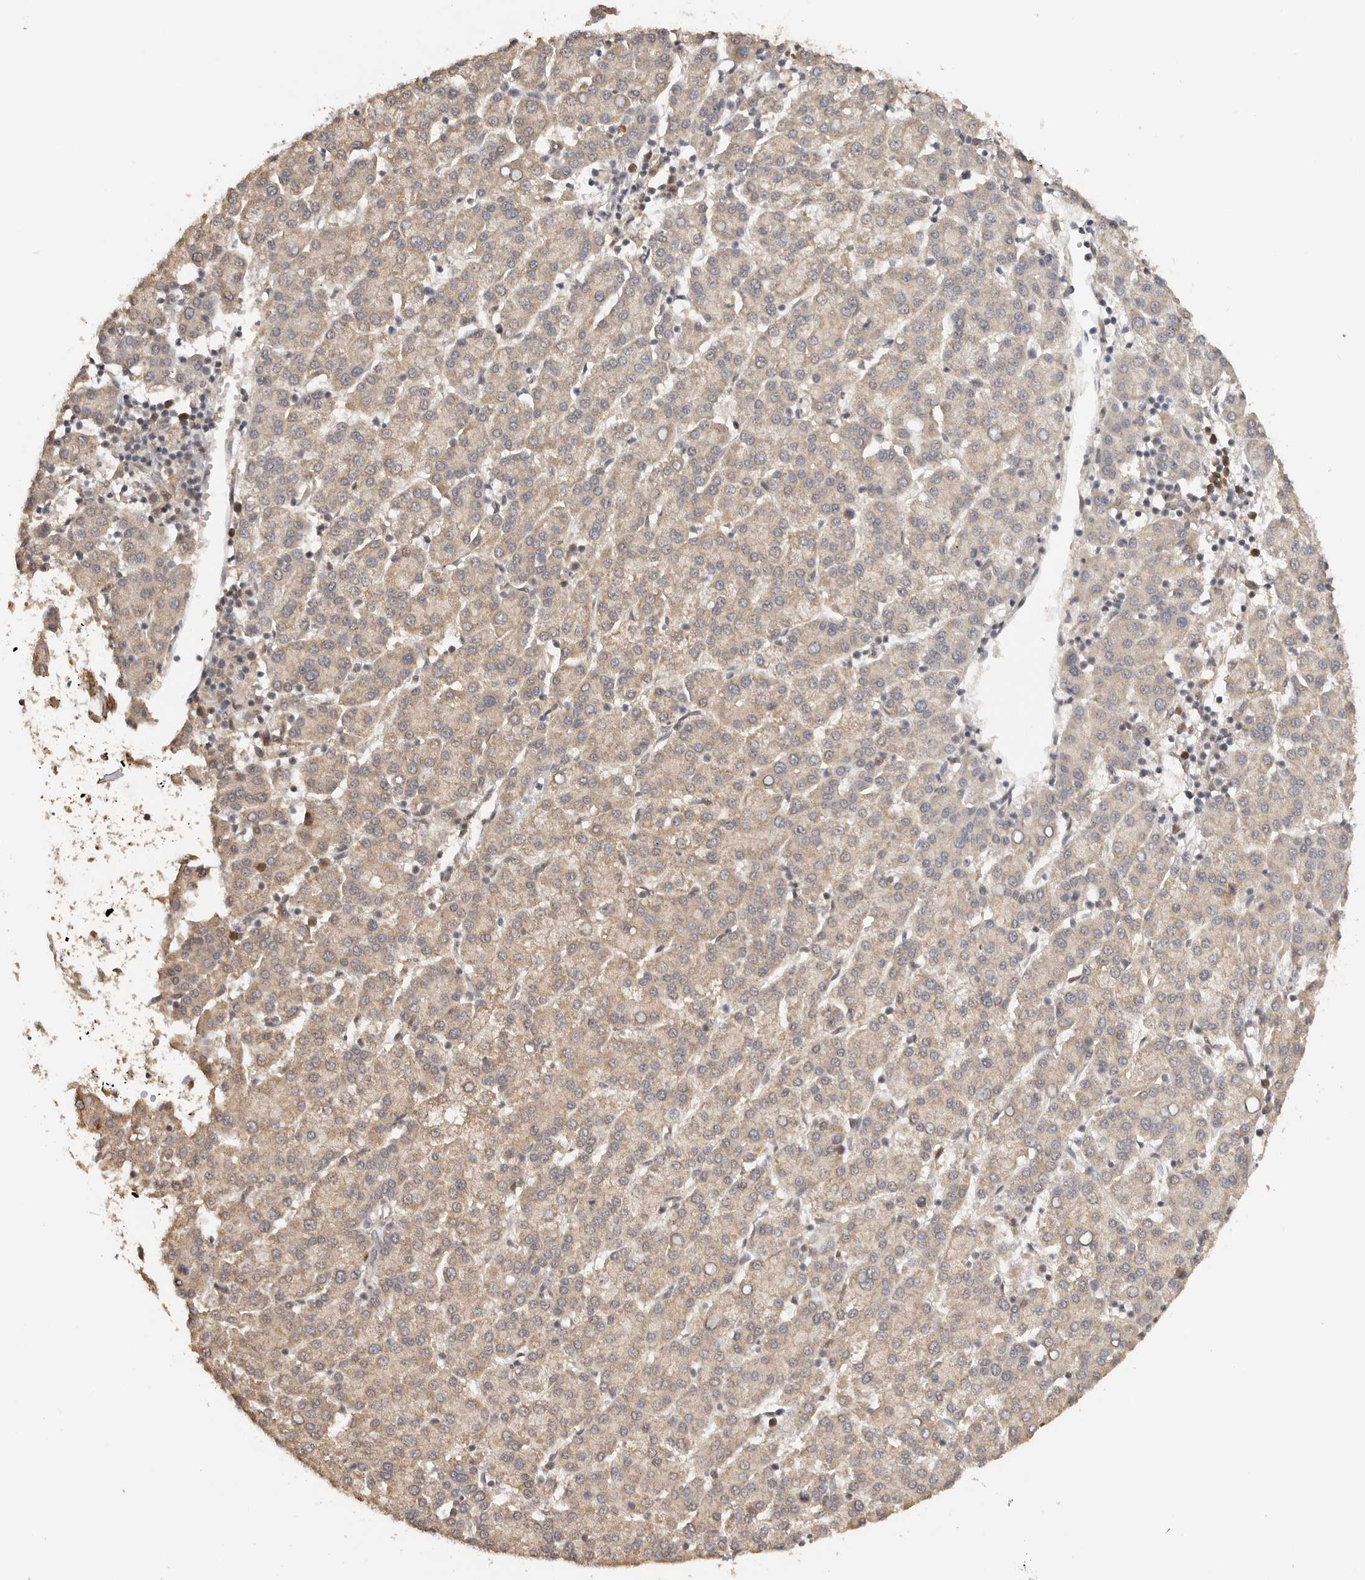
{"staining": {"intensity": "weak", "quantity": ">75%", "location": "cytoplasmic/membranous"}, "tissue": "liver cancer", "cell_type": "Tumor cells", "image_type": "cancer", "snomed": [{"axis": "morphology", "description": "Carcinoma, Hepatocellular, NOS"}, {"axis": "topography", "description": "Liver"}], "caption": "Human liver hepatocellular carcinoma stained with a brown dye reveals weak cytoplasmic/membranous positive staining in about >75% of tumor cells.", "gene": "SEC14L1", "patient": {"sex": "female", "age": 58}}